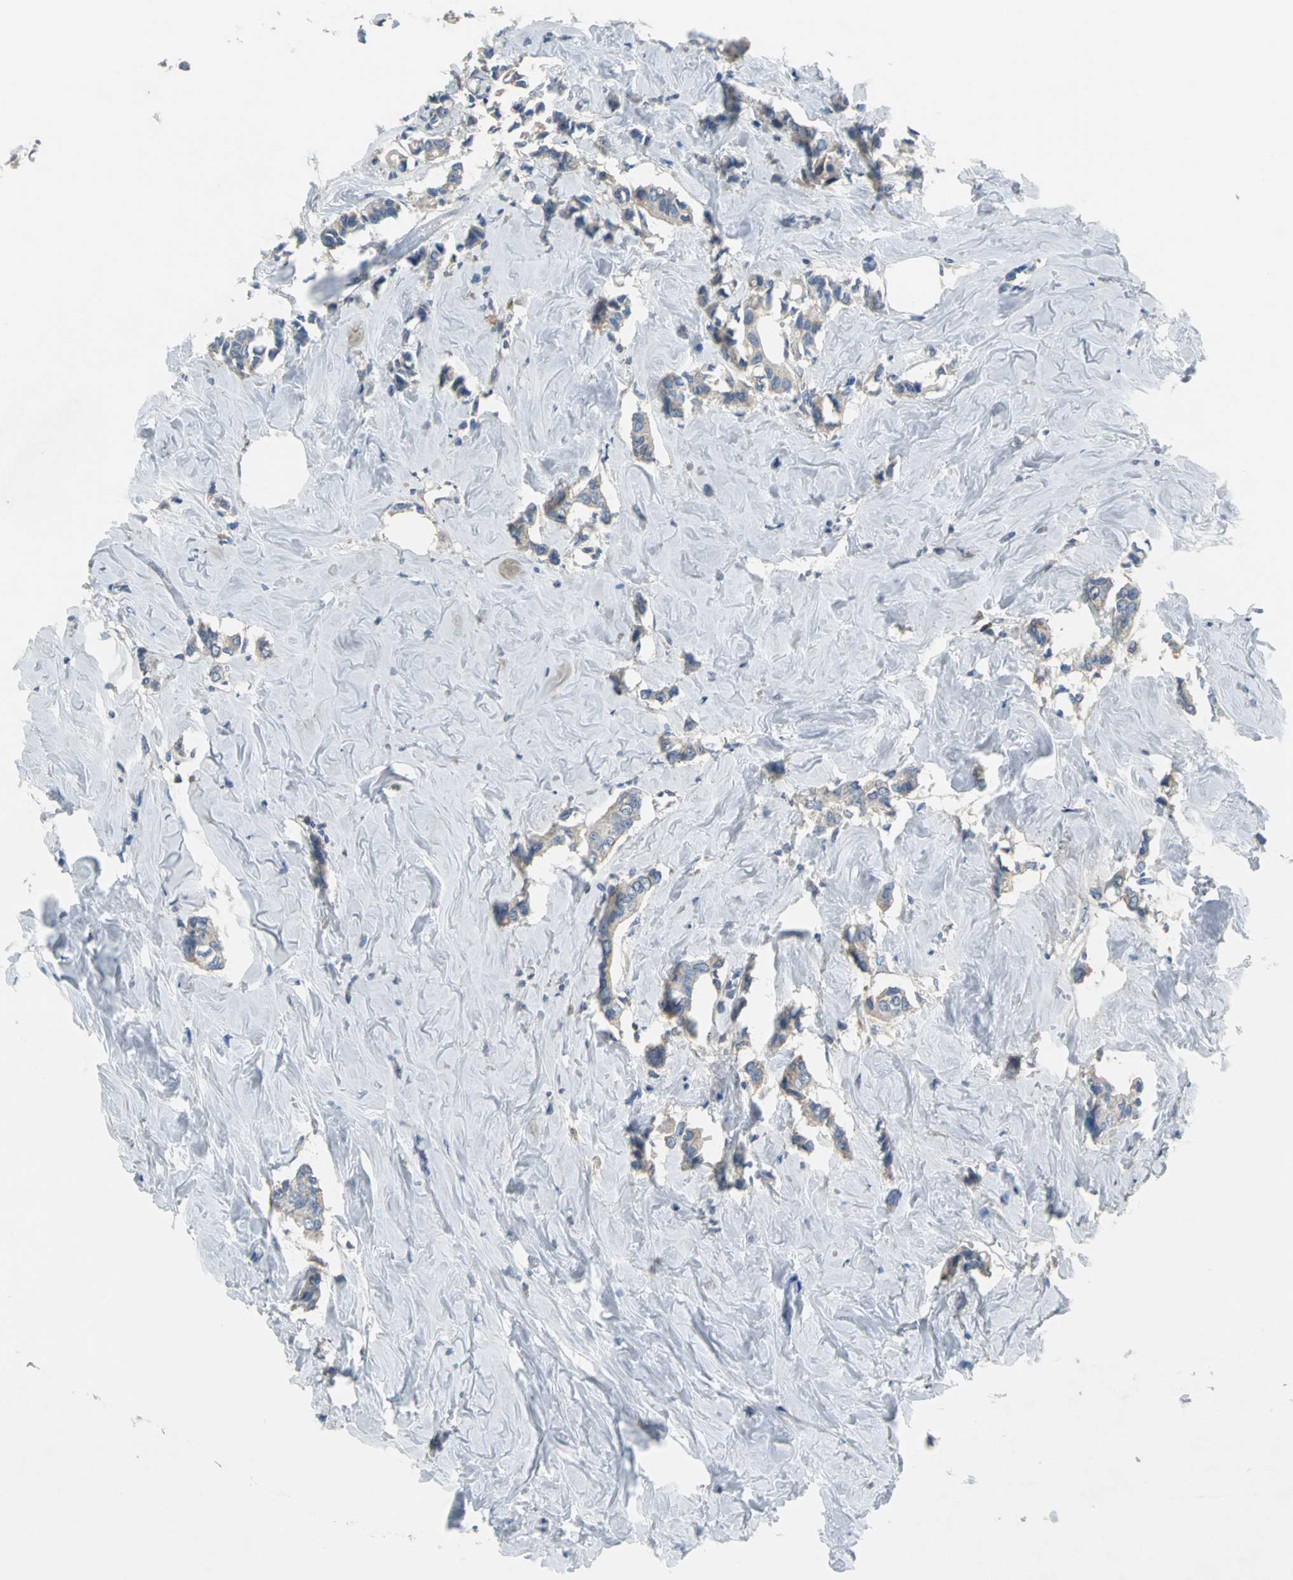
{"staining": {"intensity": "weak", "quantity": "25%-75%", "location": "cytoplasmic/membranous"}, "tissue": "breast cancer", "cell_type": "Tumor cells", "image_type": "cancer", "snomed": [{"axis": "morphology", "description": "Duct carcinoma"}, {"axis": "topography", "description": "Breast"}], "caption": "Immunohistochemical staining of breast cancer (invasive ductal carcinoma) displays low levels of weak cytoplasmic/membranous expression in approximately 25%-75% of tumor cells.", "gene": "PRKCA", "patient": {"sex": "female", "age": 84}}